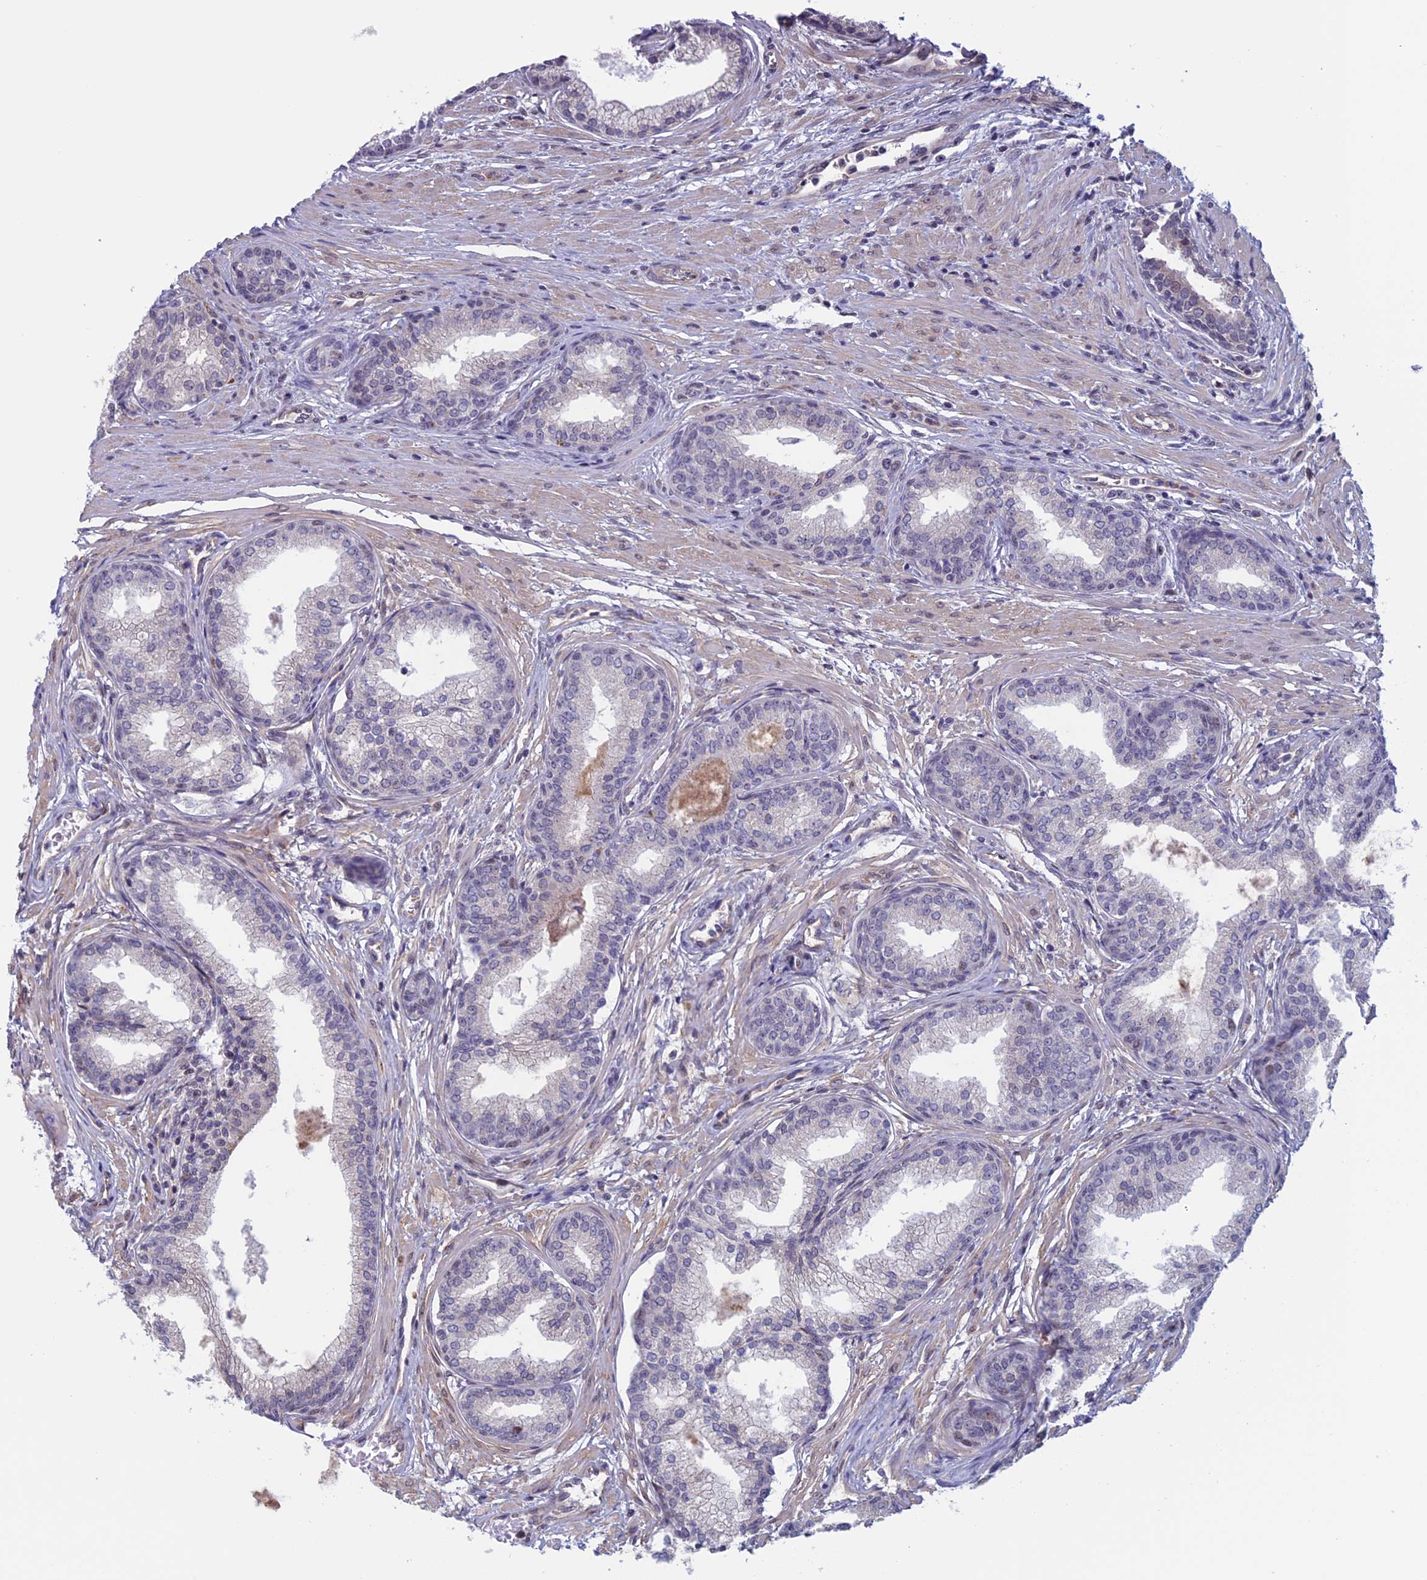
{"staining": {"intensity": "negative", "quantity": "none", "location": "none"}, "tissue": "prostate cancer", "cell_type": "Tumor cells", "image_type": "cancer", "snomed": [{"axis": "morphology", "description": "Adenocarcinoma, High grade"}, {"axis": "topography", "description": "Prostate"}], "caption": "A high-resolution micrograph shows IHC staining of prostate cancer (adenocarcinoma (high-grade)), which exhibits no significant staining in tumor cells.", "gene": "SLC1A6", "patient": {"sex": "male", "age": 67}}